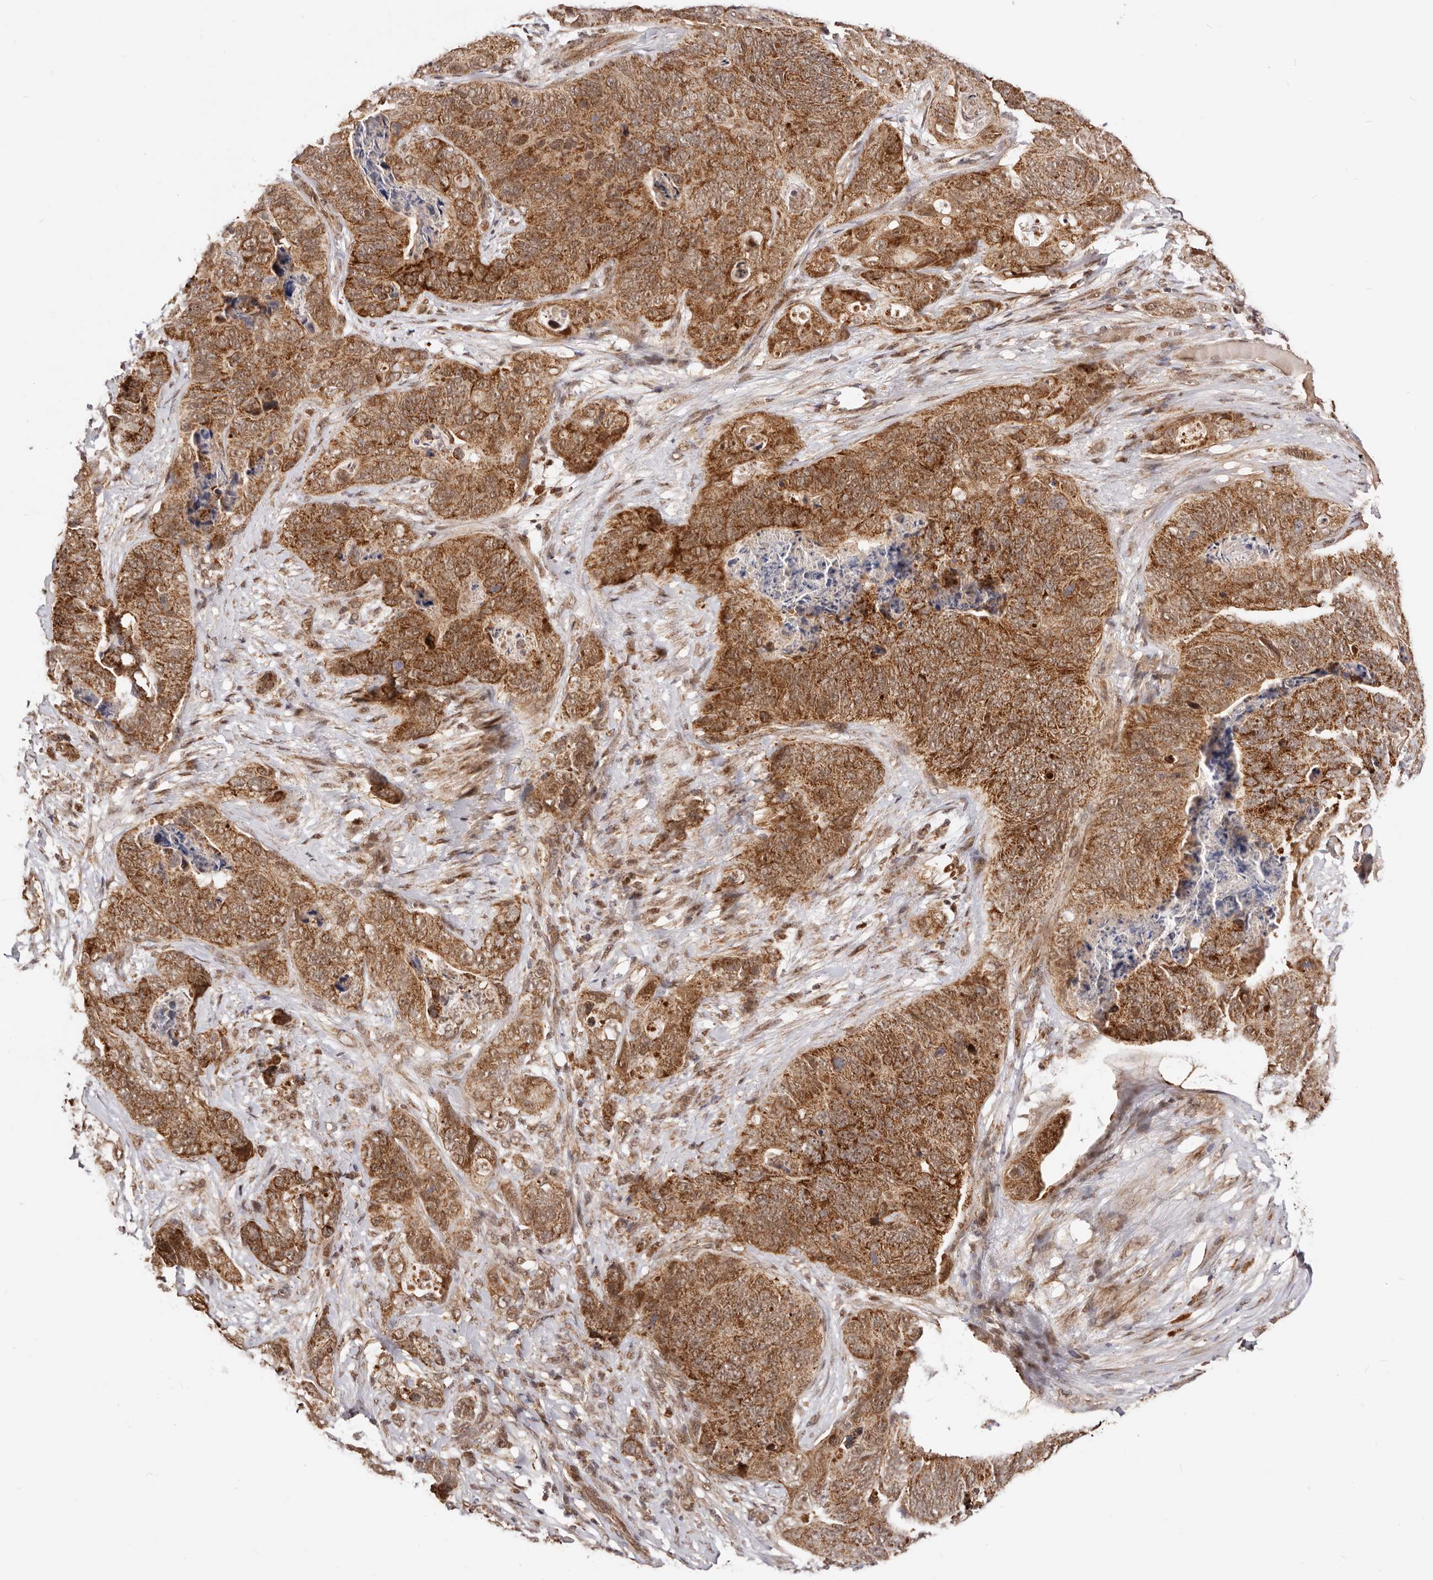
{"staining": {"intensity": "moderate", "quantity": ">75%", "location": "cytoplasmic/membranous,nuclear"}, "tissue": "stomach cancer", "cell_type": "Tumor cells", "image_type": "cancer", "snomed": [{"axis": "morphology", "description": "Normal tissue, NOS"}, {"axis": "morphology", "description": "Adenocarcinoma, NOS"}, {"axis": "topography", "description": "Stomach"}], "caption": "Stomach adenocarcinoma stained for a protein (brown) shows moderate cytoplasmic/membranous and nuclear positive staining in about >75% of tumor cells.", "gene": "SEC14L1", "patient": {"sex": "female", "age": 89}}